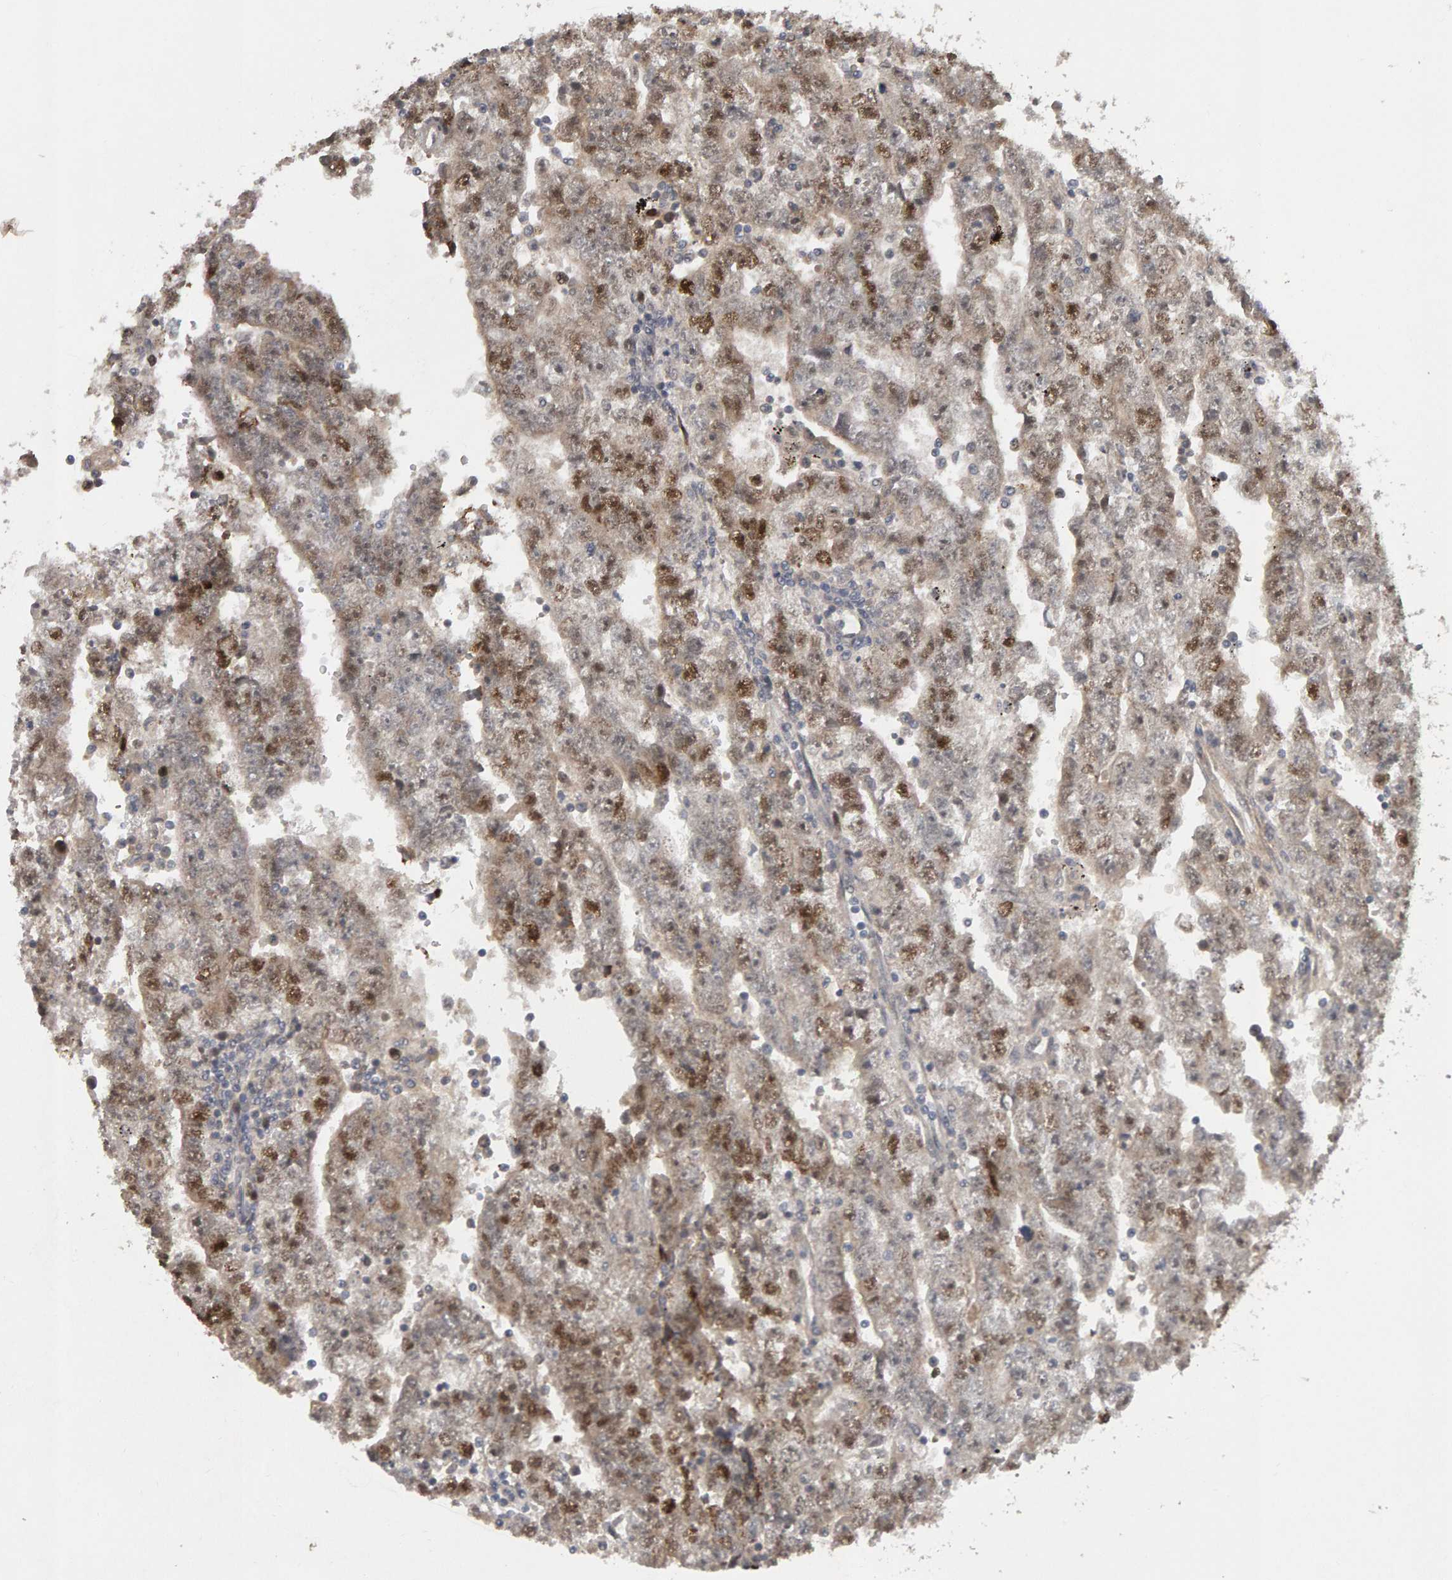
{"staining": {"intensity": "moderate", "quantity": "25%-75%", "location": "nuclear"}, "tissue": "testis cancer", "cell_type": "Tumor cells", "image_type": "cancer", "snomed": [{"axis": "morphology", "description": "Carcinoma, Embryonal, NOS"}, {"axis": "topography", "description": "Testis"}], "caption": "Testis embryonal carcinoma stained with a brown dye shows moderate nuclear positive expression in about 25%-75% of tumor cells.", "gene": "CDCA5", "patient": {"sex": "male", "age": 25}}